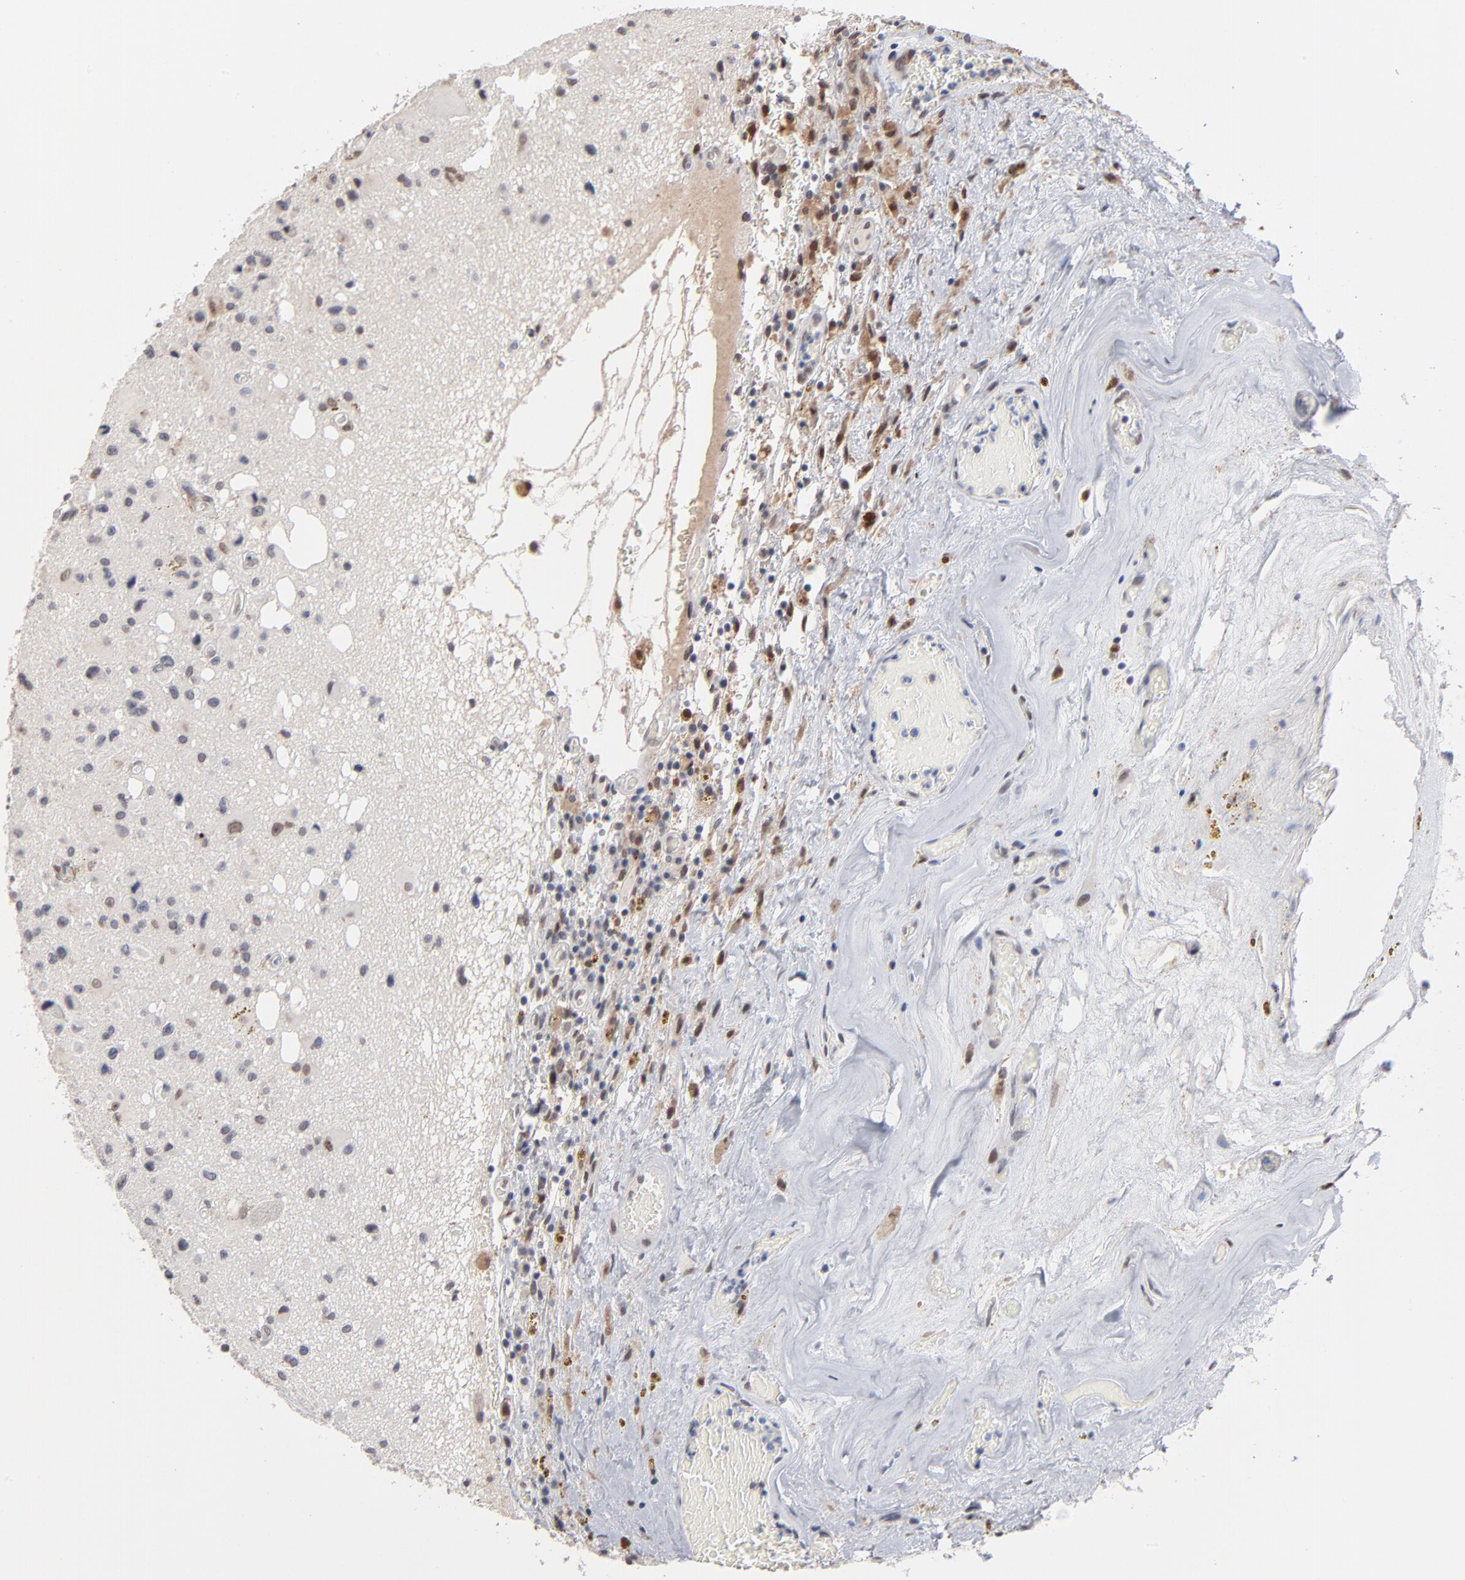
{"staining": {"intensity": "weak", "quantity": "<25%", "location": "nuclear"}, "tissue": "glioma", "cell_type": "Tumor cells", "image_type": "cancer", "snomed": [{"axis": "morphology", "description": "Glioma, malignant, Low grade"}, {"axis": "topography", "description": "Brain"}], "caption": "Immunohistochemistry photomicrograph of neoplastic tissue: glioma stained with DAB (3,3'-diaminobenzidine) demonstrates no significant protein positivity in tumor cells.", "gene": "MBIP", "patient": {"sex": "male", "age": 58}}